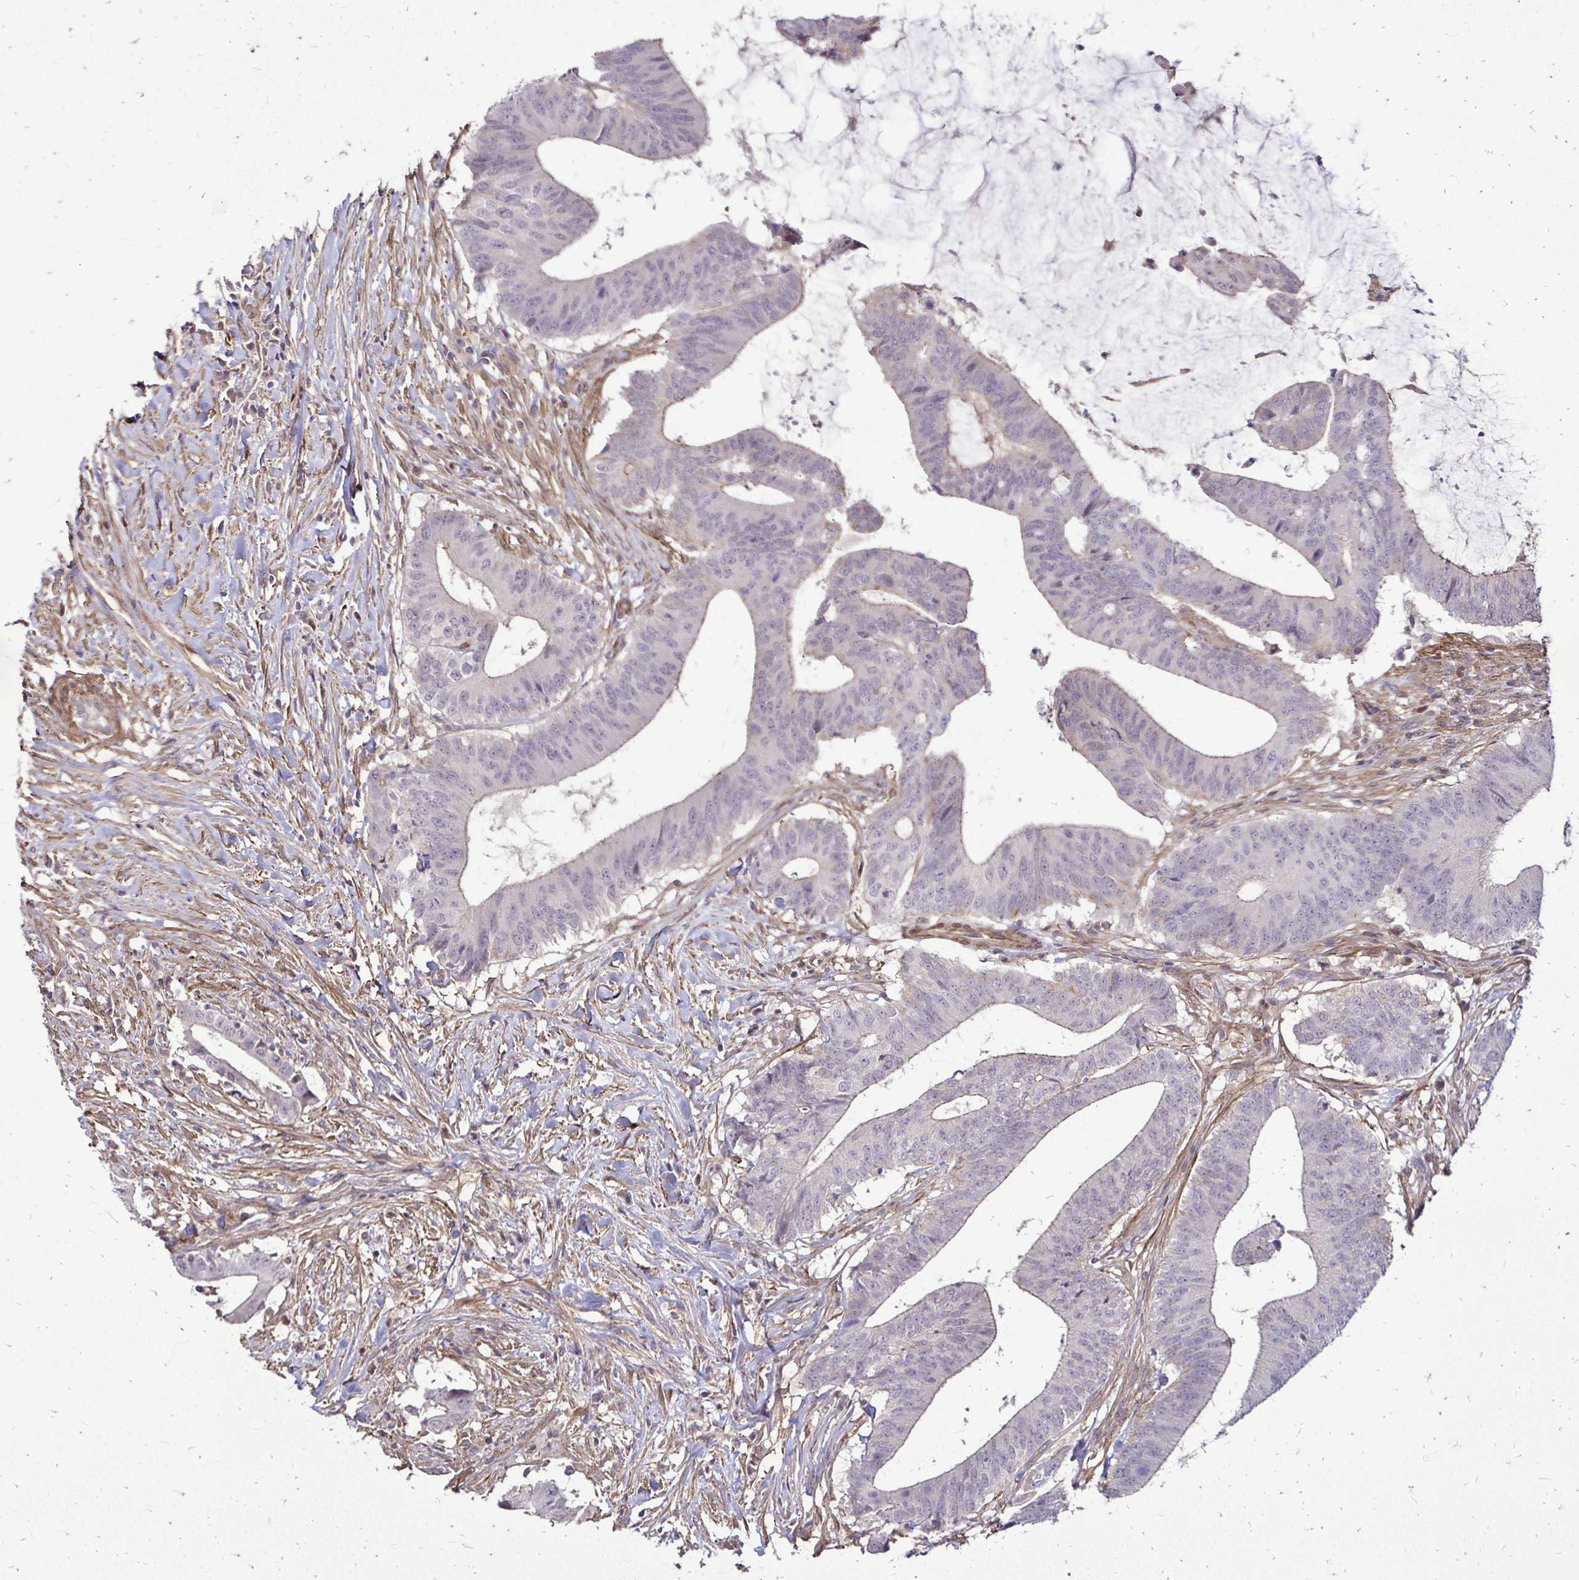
{"staining": {"intensity": "negative", "quantity": "none", "location": "none"}, "tissue": "colorectal cancer", "cell_type": "Tumor cells", "image_type": "cancer", "snomed": [{"axis": "morphology", "description": "Adenocarcinoma, NOS"}, {"axis": "topography", "description": "Colon"}], "caption": "Tumor cells show no significant staining in colorectal cancer. Brightfield microscopy of immunohistochemistry (IHC) stained with DAB (3,3'-diaminobenzidine) (brown) and hematoxylin (blue), captured at high magnification.", "gene": "TRIP6", "patient": {"sex": "female", "age": 43}}